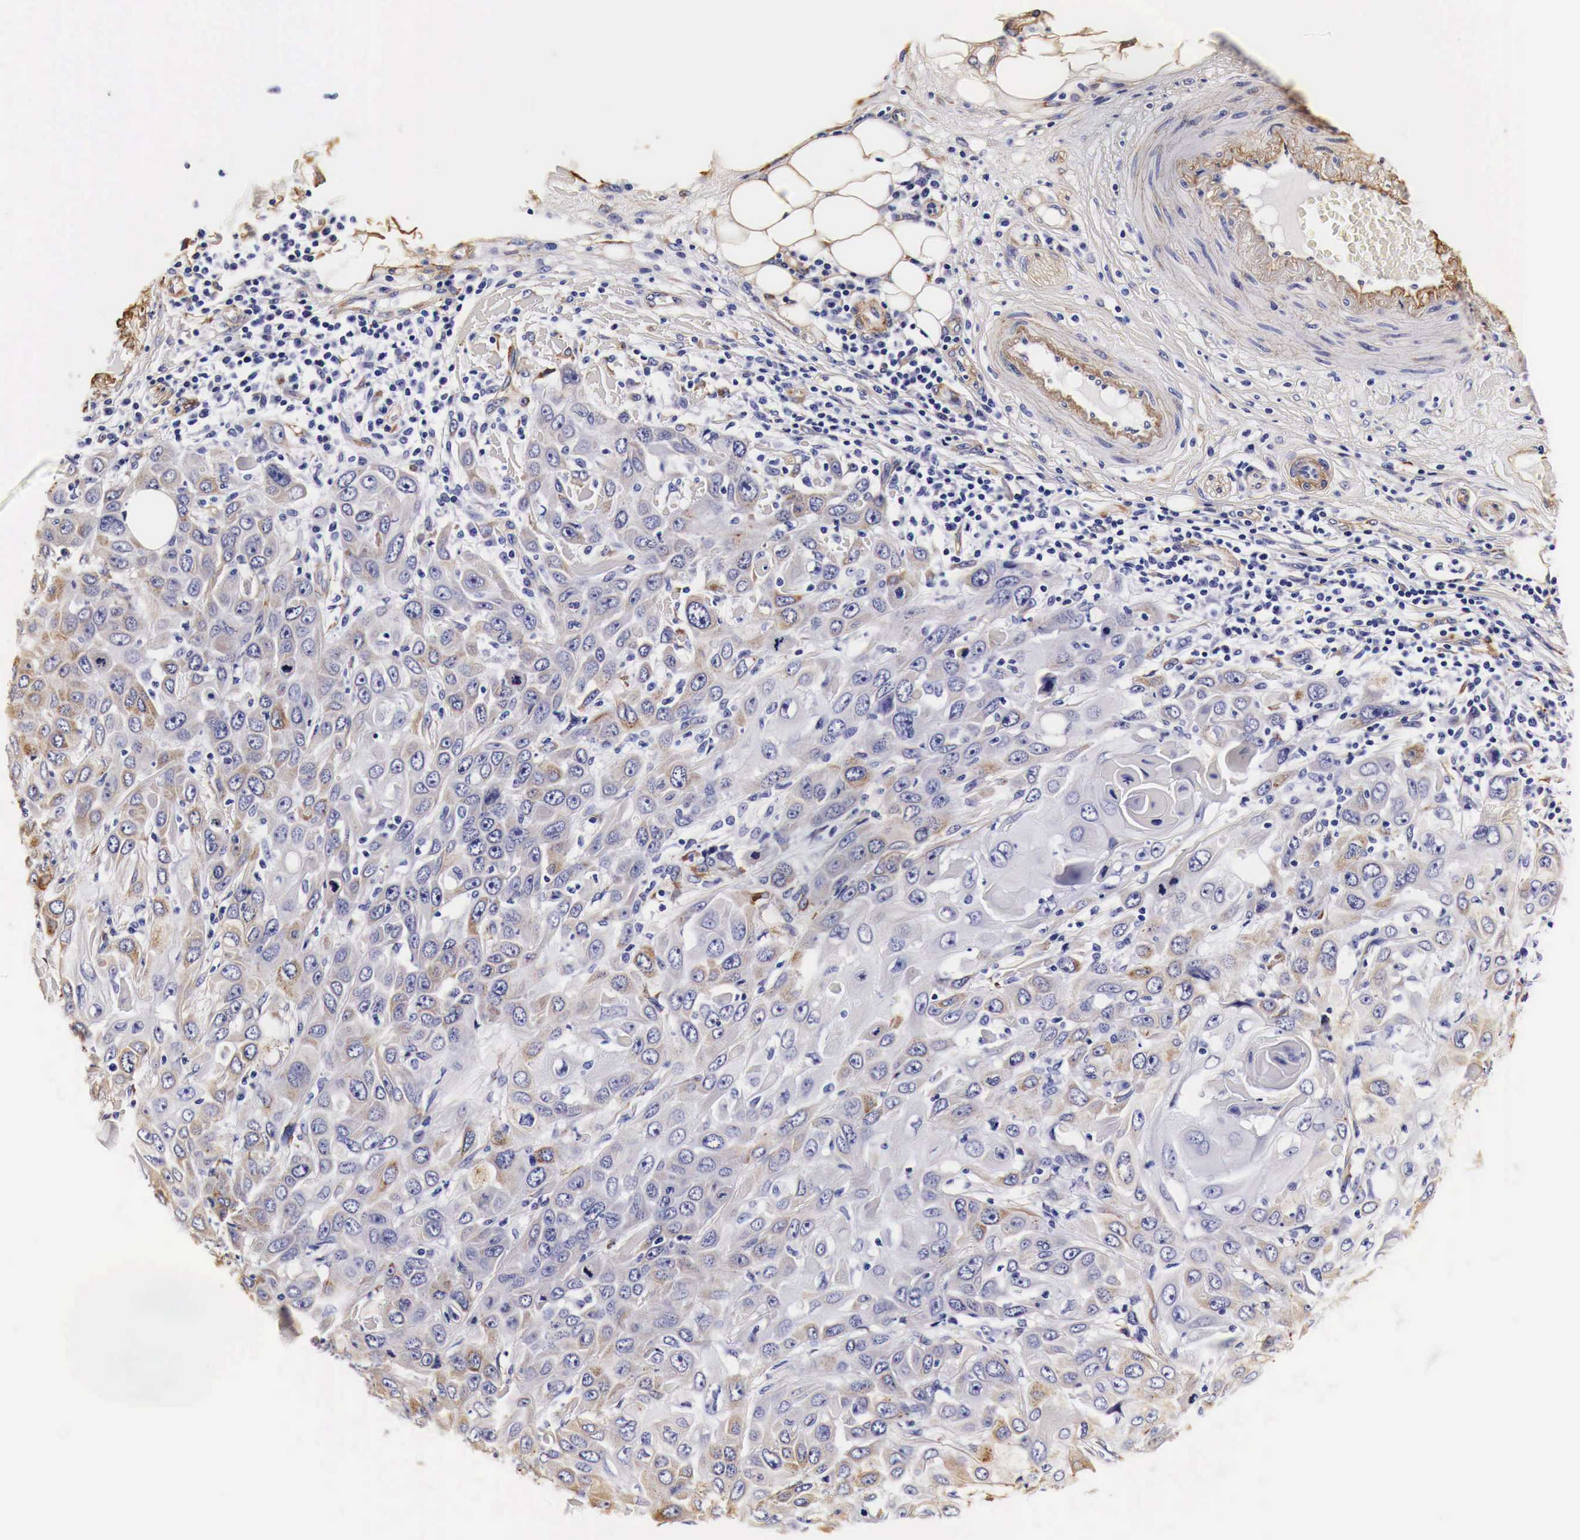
{"staining": {"intensity": "weak", "quantity": "25%-75%", "location": "cytoplasmic/membranous"}, "tissue": "skin cancer", "cell_type": "Tumor cells", "image_type": "cancer", "snomed": [{"axis": "morphology", "description": "Squamous cell carcinoma, NOS"}, {"axis": "topography", "description": "Skin"}], "caption": "Protein analysis of skin squamous cell carcinoma tissue demonstrates weak cytoplasmic/membranous expression in about 25%-75% of tumor cells.", "gene": "LAMB2", "patient": {"sex": "male", "age": 84}}